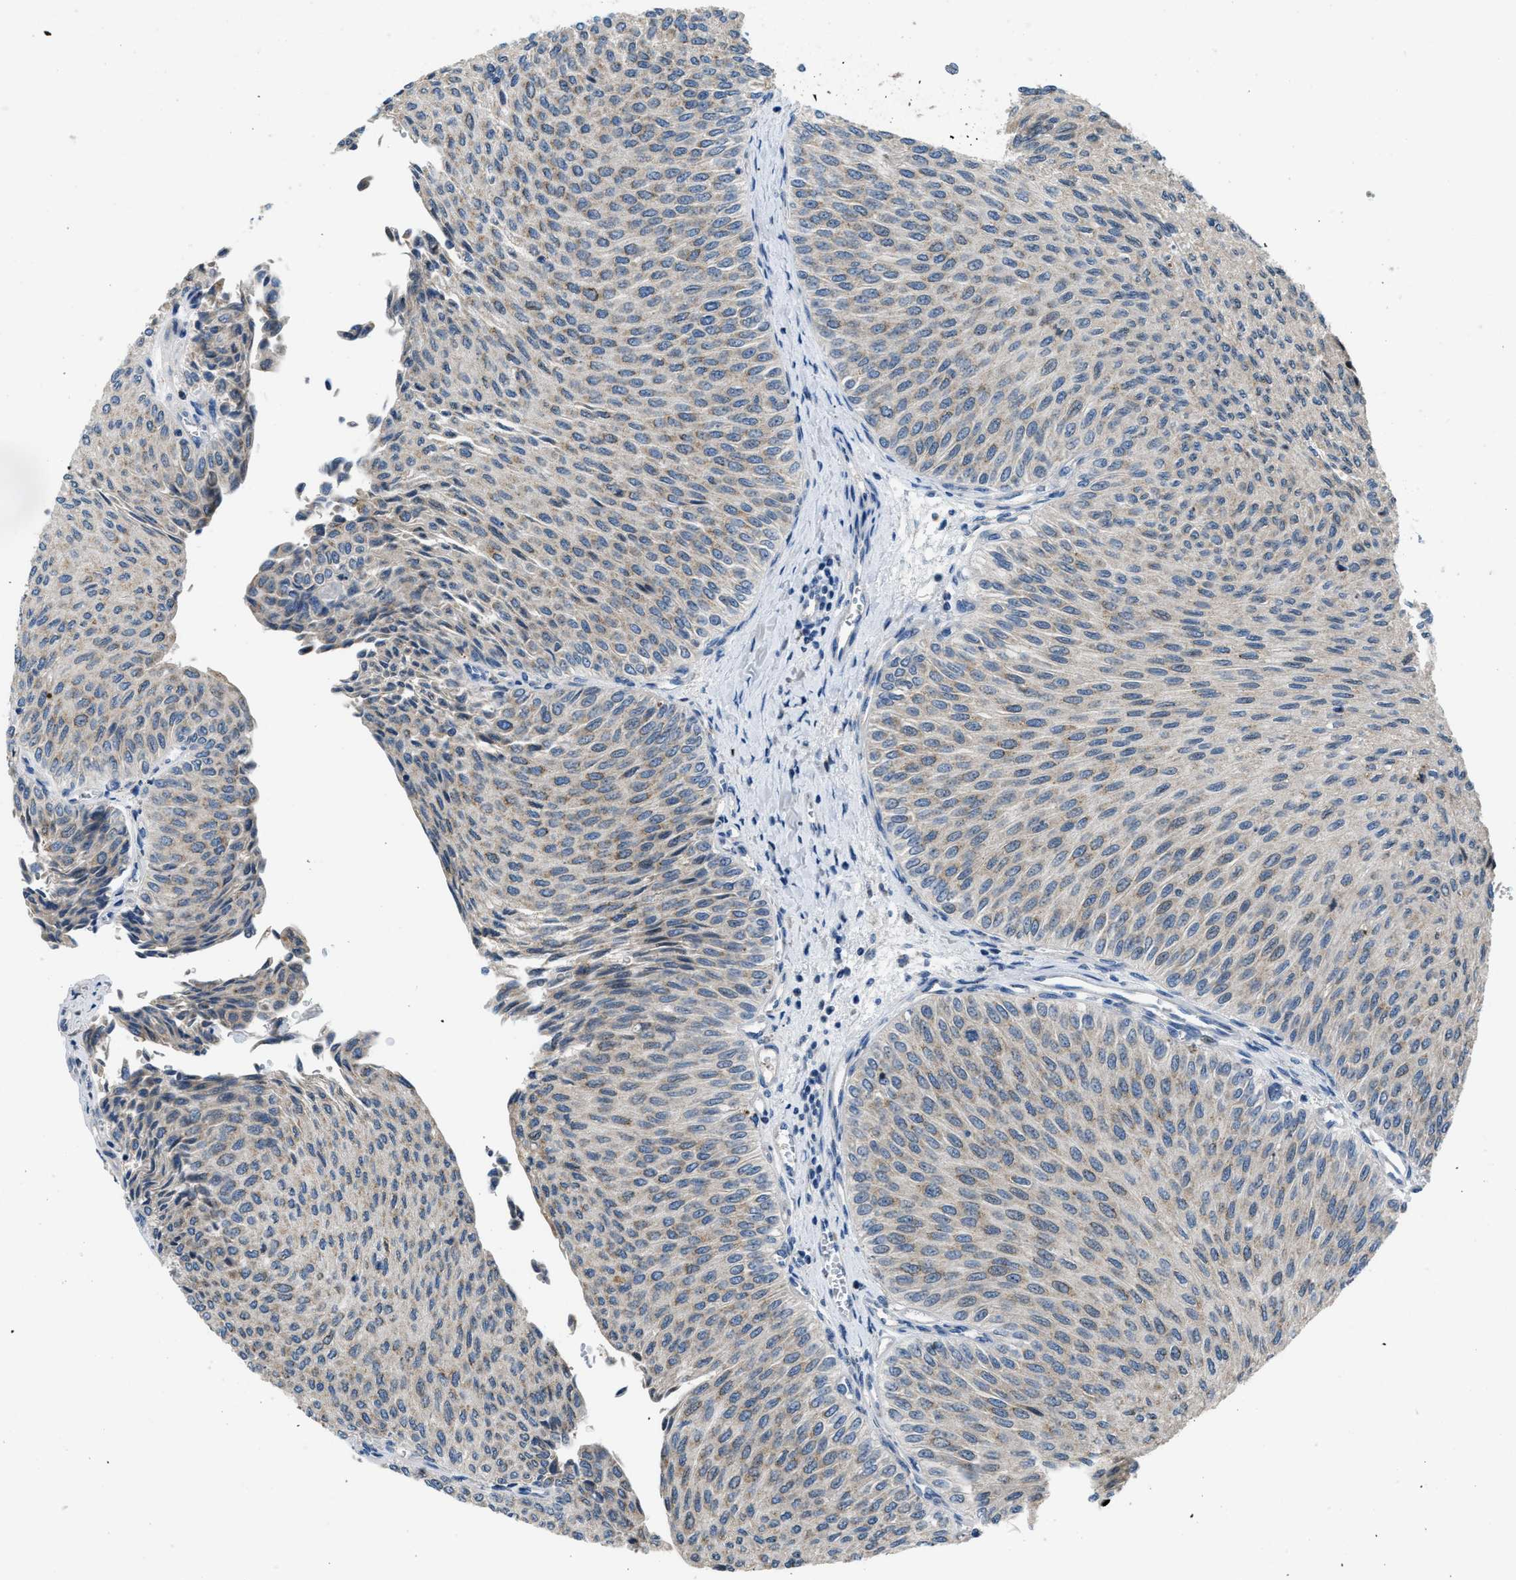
{"staining": {"intensity": "moderate", "quantity": "<25%", "location": "cytoplasmic/membranous"}, "tissue": "urothelial cancer", "cell_type": "Tumor cells", "image_type": "cancer", "snomed": [{"axis": "morphology", "description": "Urothelial carcinoma, Low grade"}, {"axis": "topography", "description": "Urinary bladder"}], "caption": "Urothelial cancer stained with DAB immunohistochemistry shows low levels of moderate cytoplasmic/membranous staining in about <25% of tumor cells.", "gene": "TOMM34", "patient": {"sex": "male", "age": 78}}